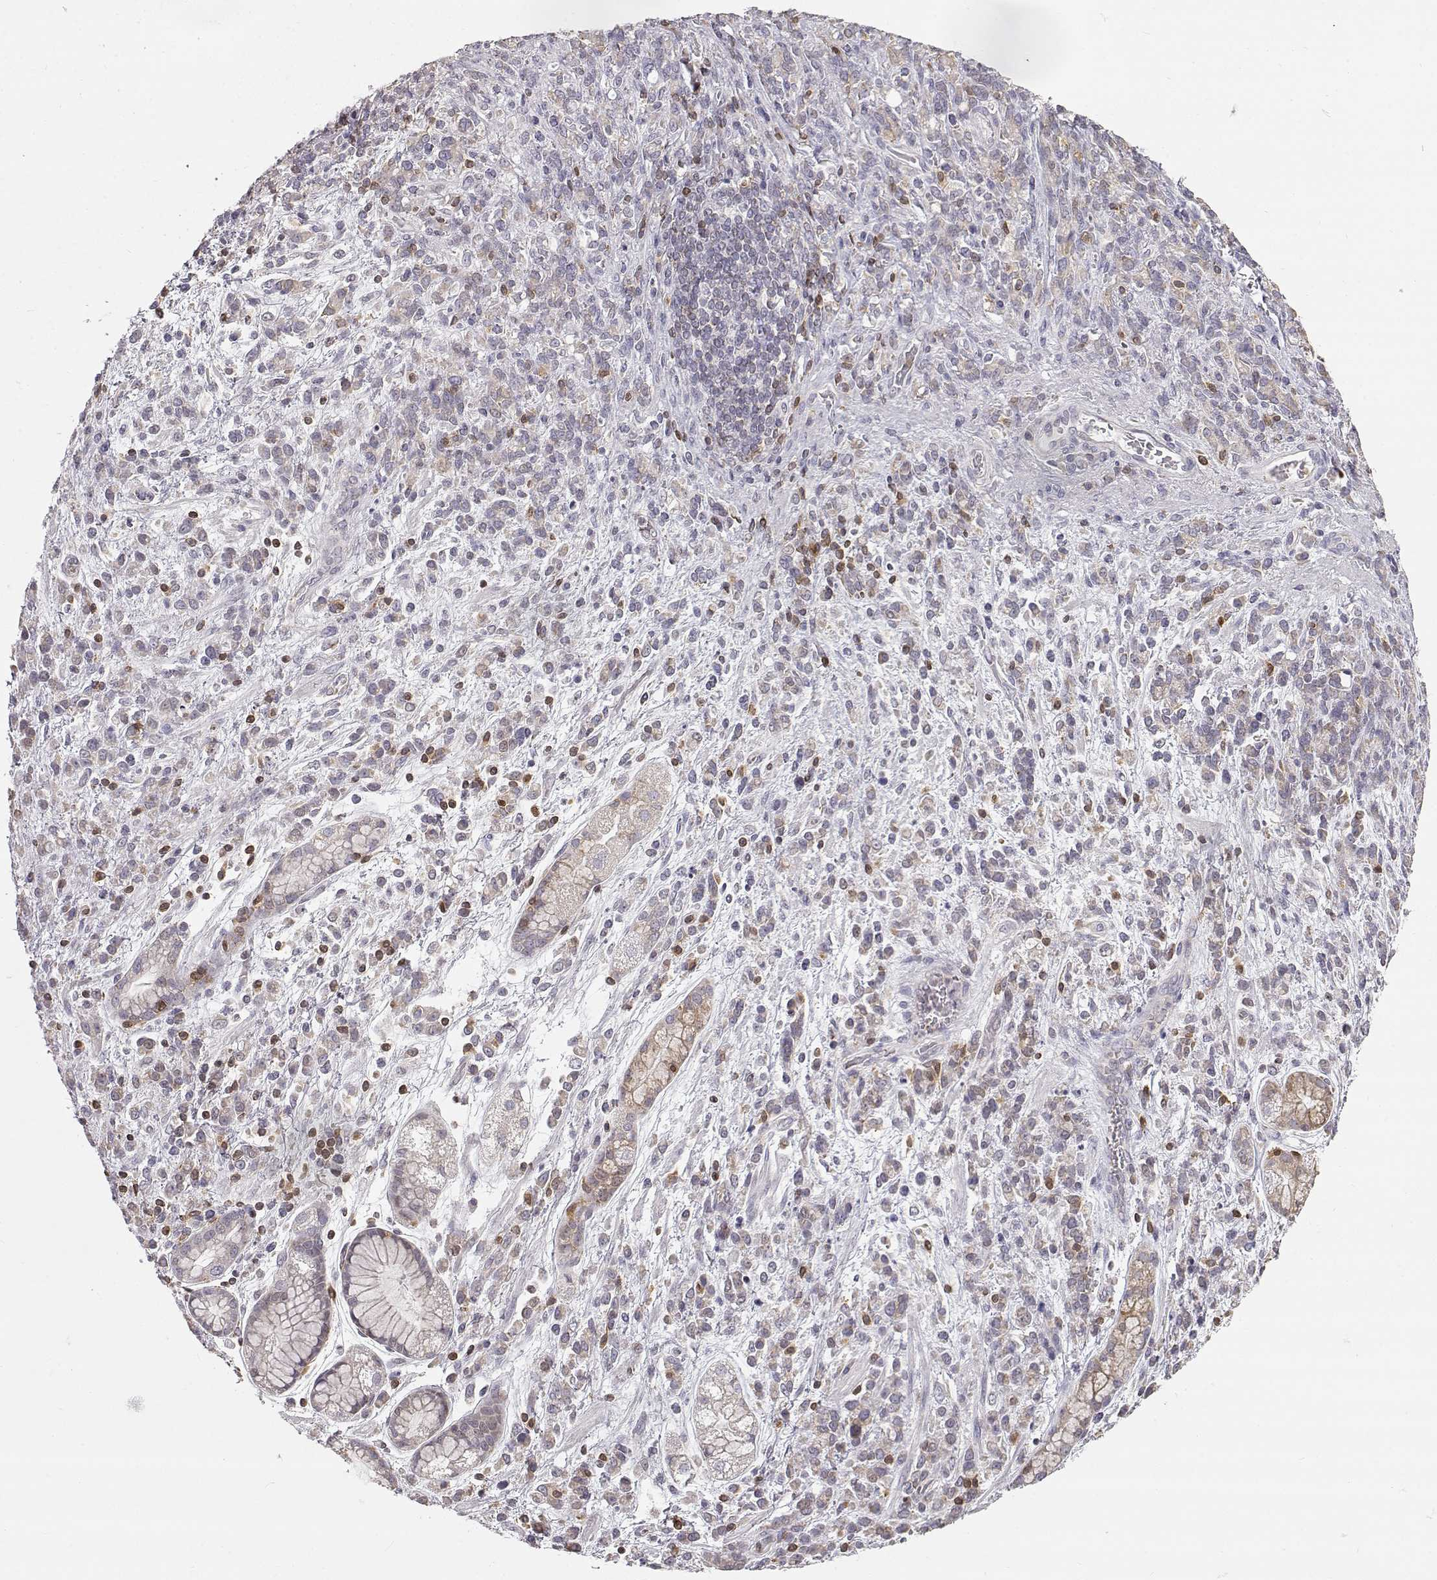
{"staining": {"intensity": "moderate", "quantity": ">75%", "location": "cytoplasmic/membranous"}, "tissue": "stomach cancer", "cell_type": "Tumor cells", "image_type": "cancer", "snomed": [{"axis": "morphology", "description": "Adenocarcinoma, NOS"}, {"axis": "topography", "description": "Stomach"}], "caption": "This photomicrograph shows immunohistochemistry staining of stomach cancer, with medium moderate cytoplasmic/membranous expression in approximately >75% of tumor cells.", "gene": "GRAP2", "patient": {"sex": "female", "age": 57}}